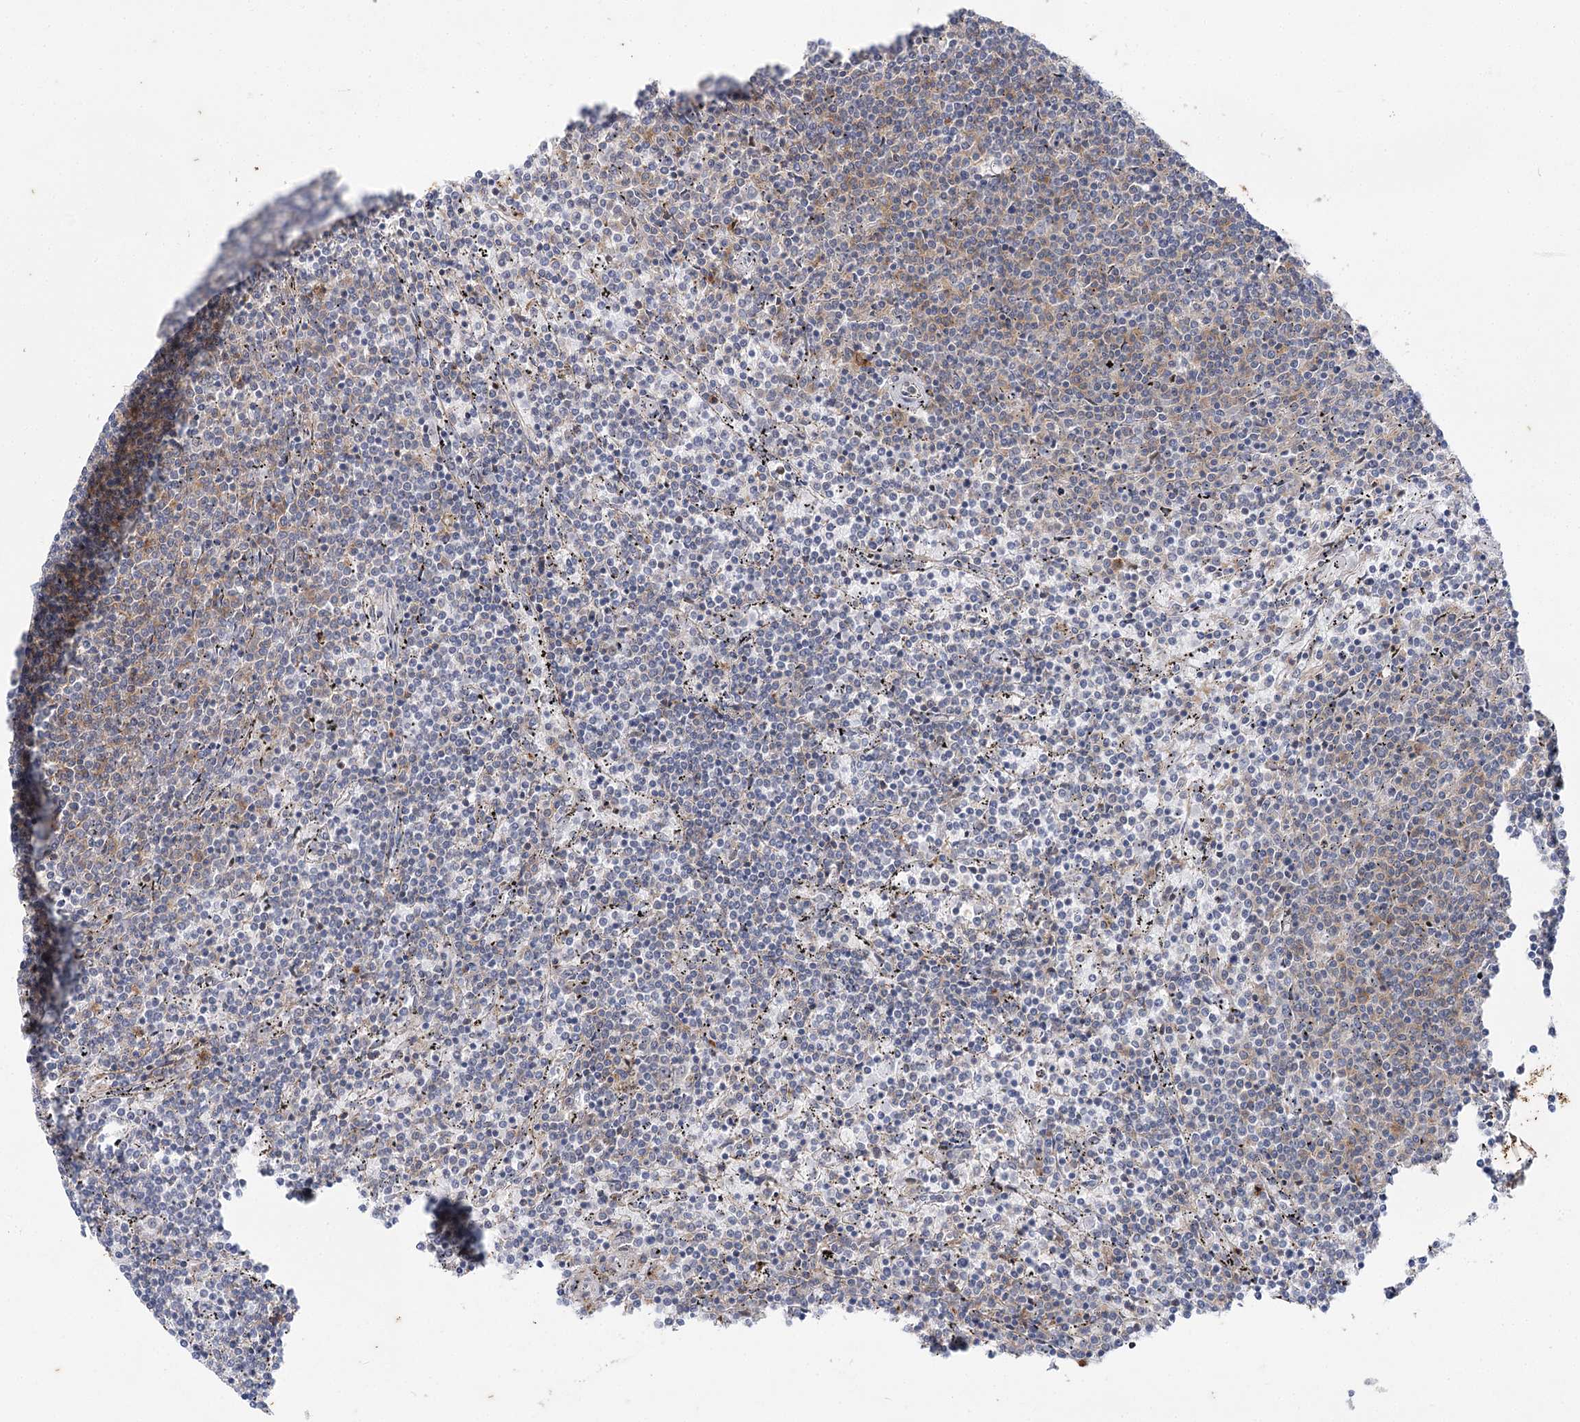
{"staining": {"intensity": "negative", "quantity": "none", "location": "none"}, "tissue": "lymphoma", "cell_type": "Tumor cells", "image_type": "cancer", "snomed": [{"axis": "morphology", "description": "Malignant lymphoma, non-Hodgkin's type, Low grade"}, {"axis": "topography", "description": "Spleen"}], "caption": "Tumor cells are negative for protein expression in human lymphoma.", "gene": "AGXT2", "patient": {"sex": "female", "age": 50}}